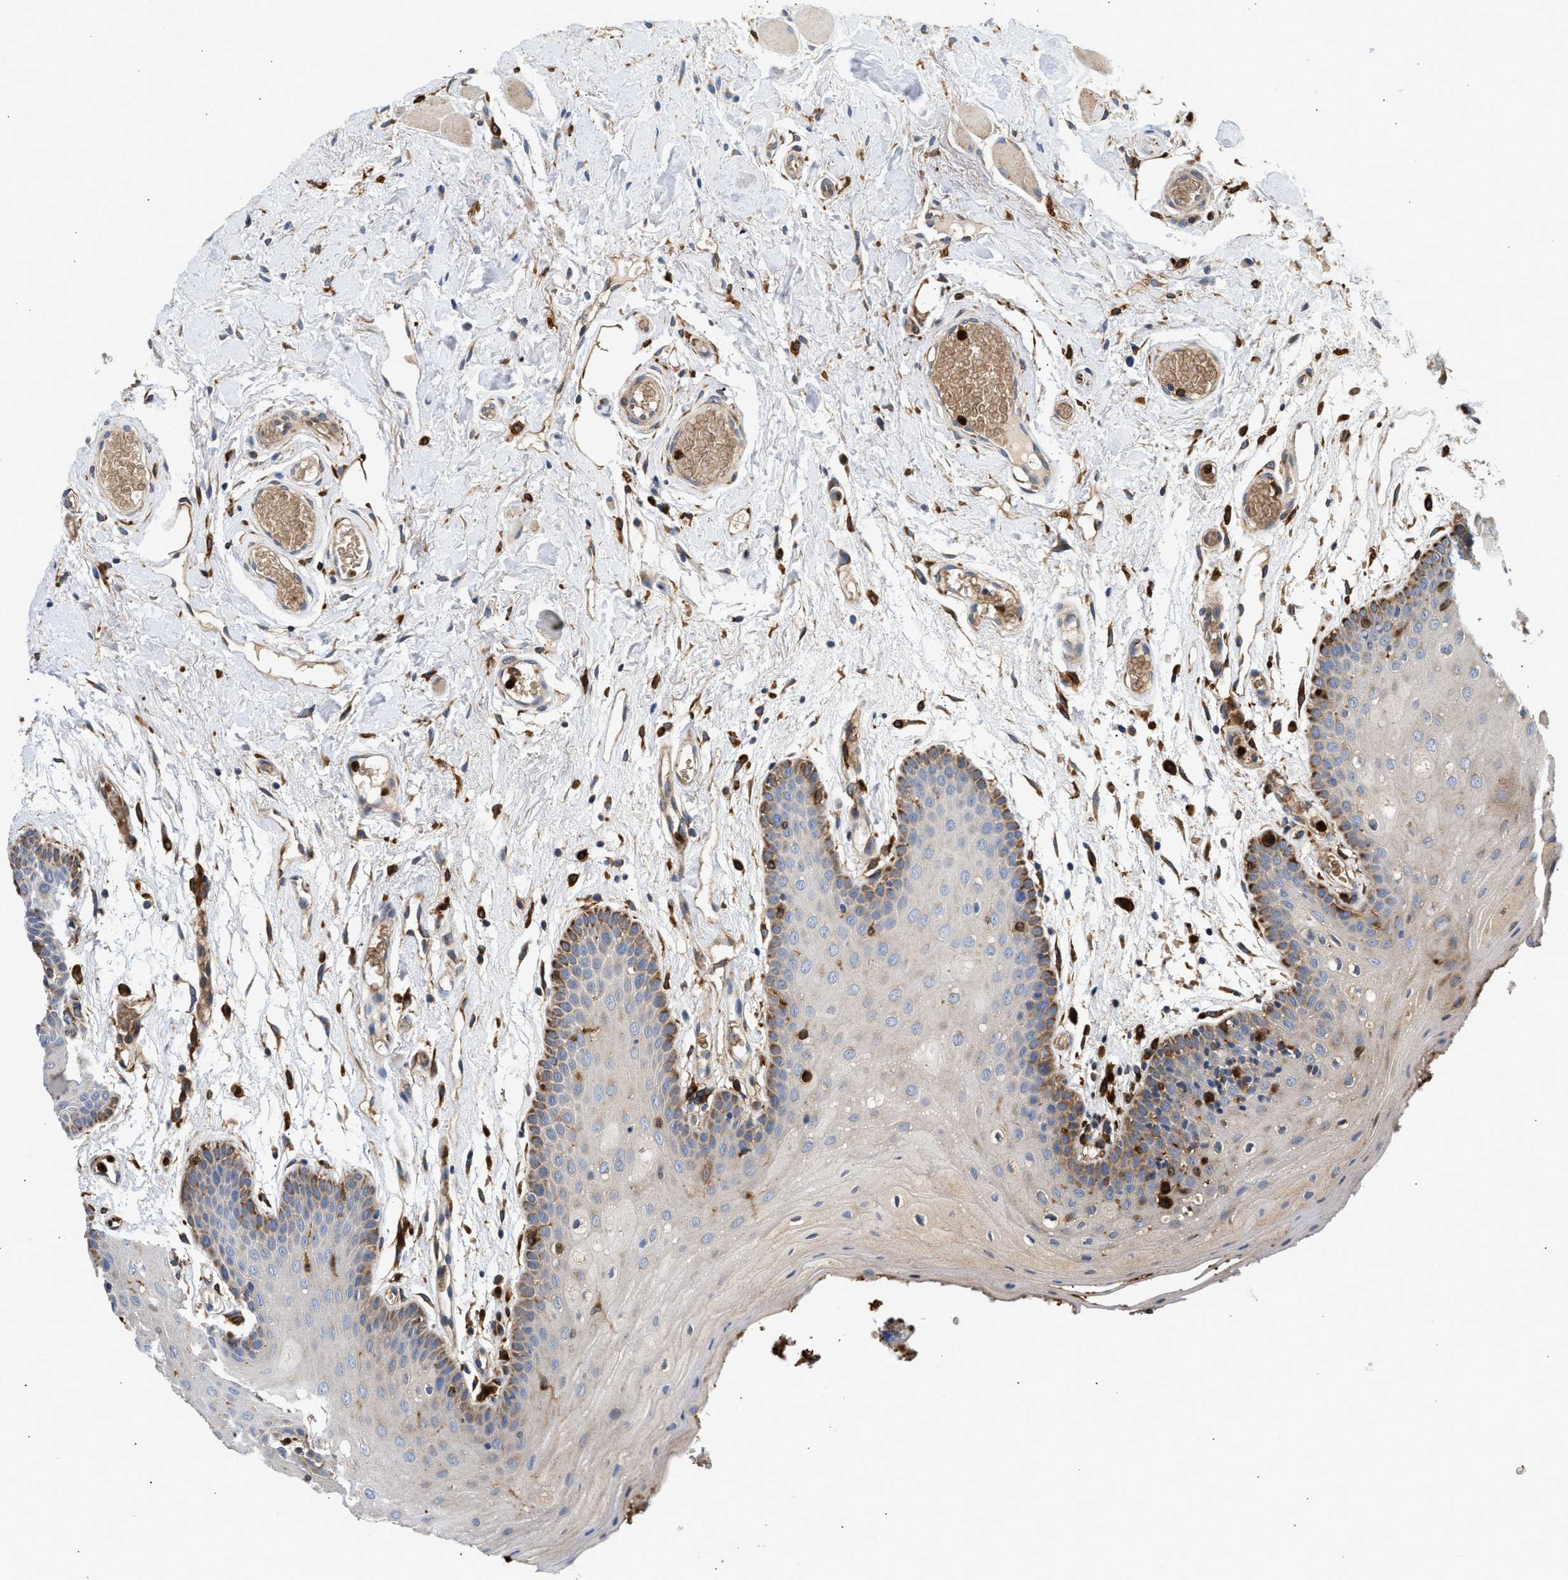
{"staining": {"intensity": "moderate", "quantity": "<25%", "location": "cytoplasmic/membranous"}, "tissue": "oral mucosa", "cell_type": "Squamous epithelial cells", "image_type": "normal", "snomed": [{"axis": "morphology", "description": "Normal tissue, NOS"}, {"axis": "morphology", "description": "Squamous cell carcinoma, NOS"}, {"axis": "topography", "description": "Oral tissue"}, {"axis": "topography", "description": "Head-Neck"}], "caption": "Immunohistochemical staining of normal oral mucosa demonstrates low levels of moderate cytoplasmic/membranous staining in about <25% of squamous epithelial cells. The staining is performed using DAB (3,3'-diaminobenzidine) brown chromogen to label protein expression. The nuclei are counter-stained blue using hematoxylin.", "gene": "RAB31", "patient": {"sex": "male", "age": 71}}